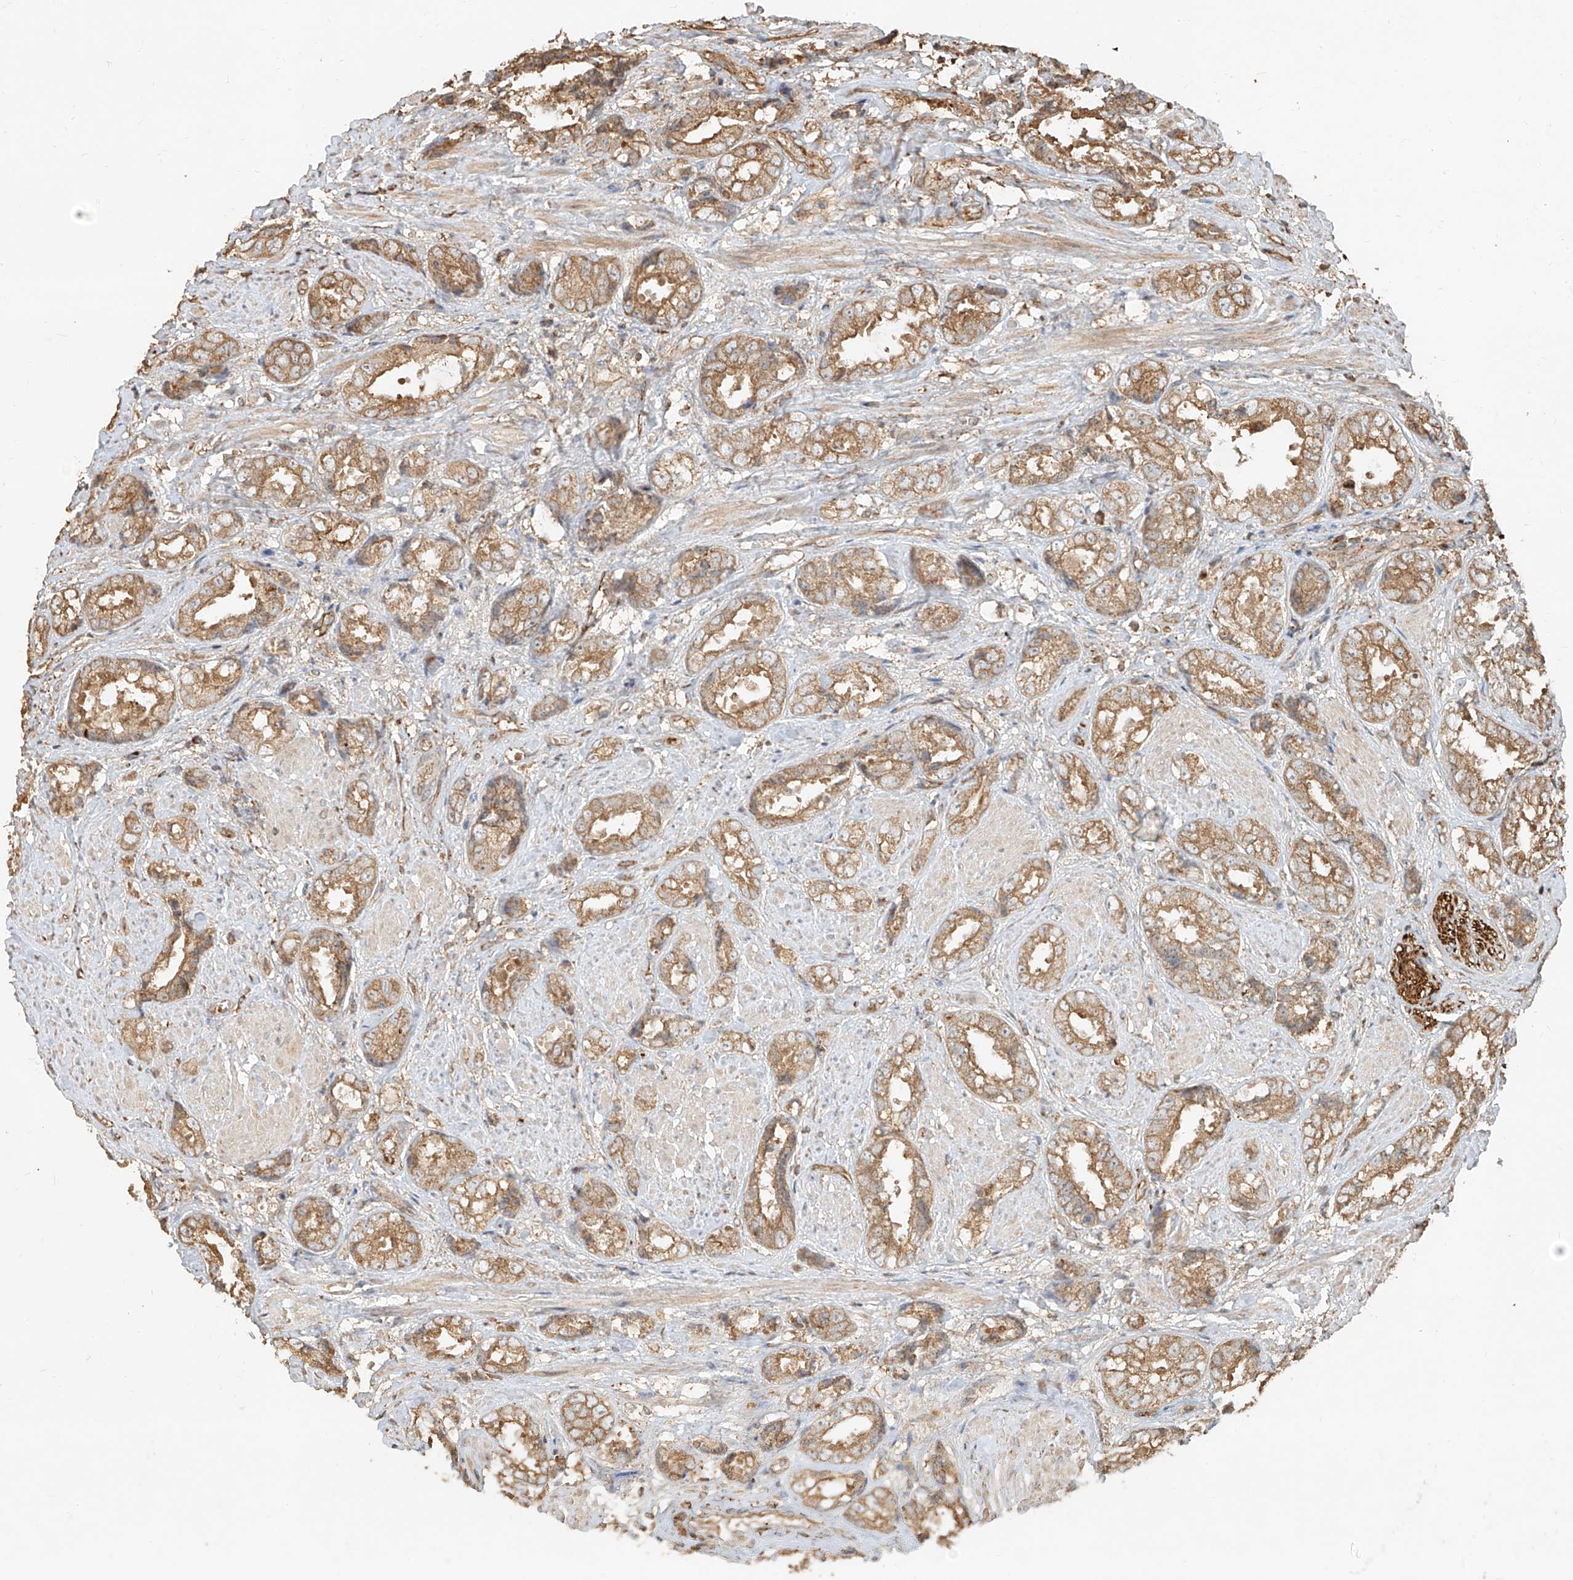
{"staining": {"intensity": "moderate", "quantity": ">75%", "location": "cytoplasmic/membranous"}, "tissue": "prostate cancer", "cell_type": "Tumor cells", "image_type": "cancer", "snomed": [{"axis": "morphology", "description": "Adenocarcinoma, High grade"}, {"axis": "topography", "description": "Prostate"}], "caption": "Protein staining exhibits moderate cytoplasmic/membranous positivity in about >75% of tumor cells in prostate cancer (high-grade adenocarcinoma). Immunohistochemistry stains the protein in brown and the nuclei are stained blue.", "gene": "EFNB1", "patient": {"sex": "male", "age": 61}}